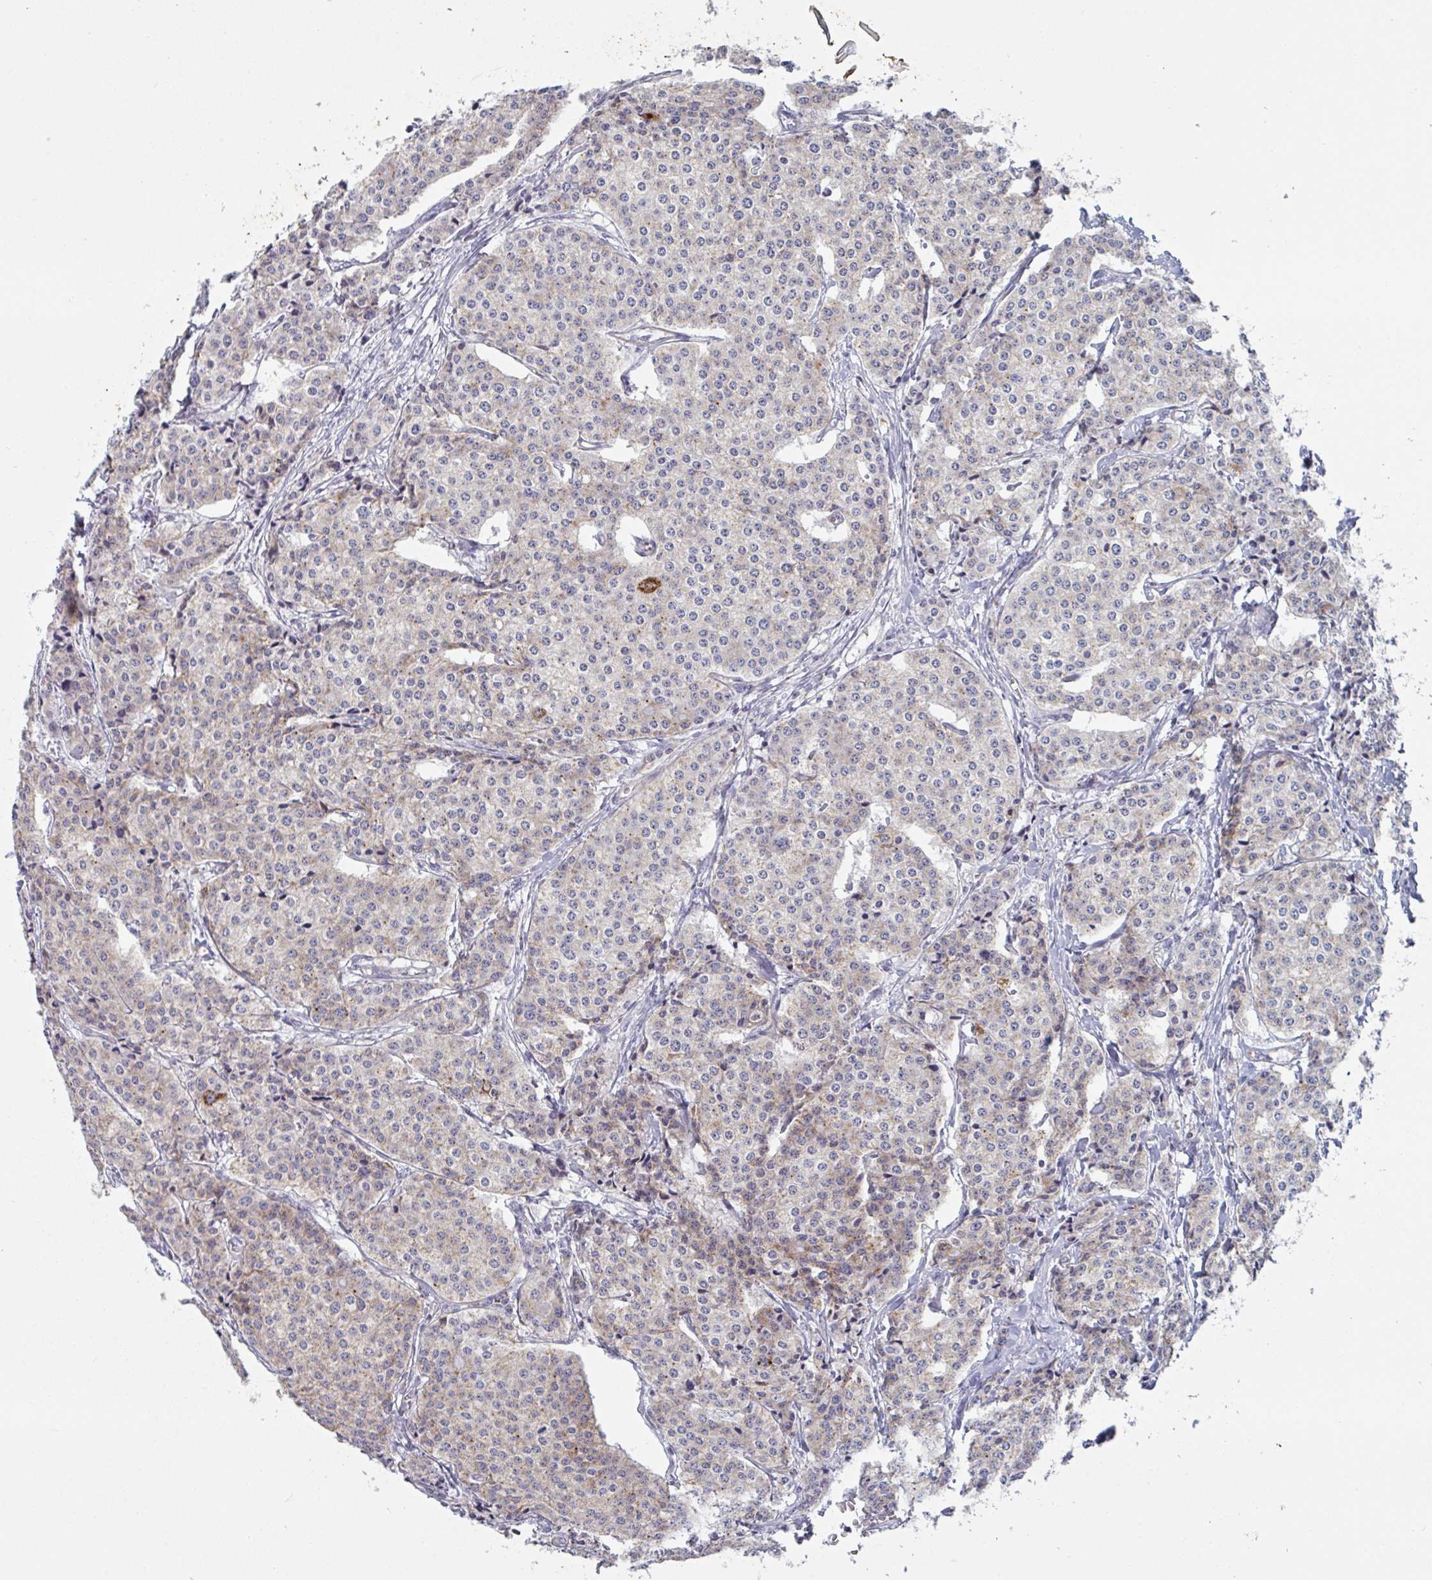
{"staining": {"intensity": "moderate", "quantity": "<25%", "location": "cytoplasmic/membranous"}, "tissue": "carcinoid", "cell_type": "Tumor cells", "image_type": "cancer", "snomed": [{"axis": "morphology", "description": "Carcinoid, malignant, NOS"}, {"axis": "topography", "description": "Small intestine"}], "caption": "Tumor cells exhibit moderate cytoplasmic/membranous staining in approximately <25% of cells in carcinoid.", "gene": "BCAT2", "patient": {"sex": "female", "age": 64}}